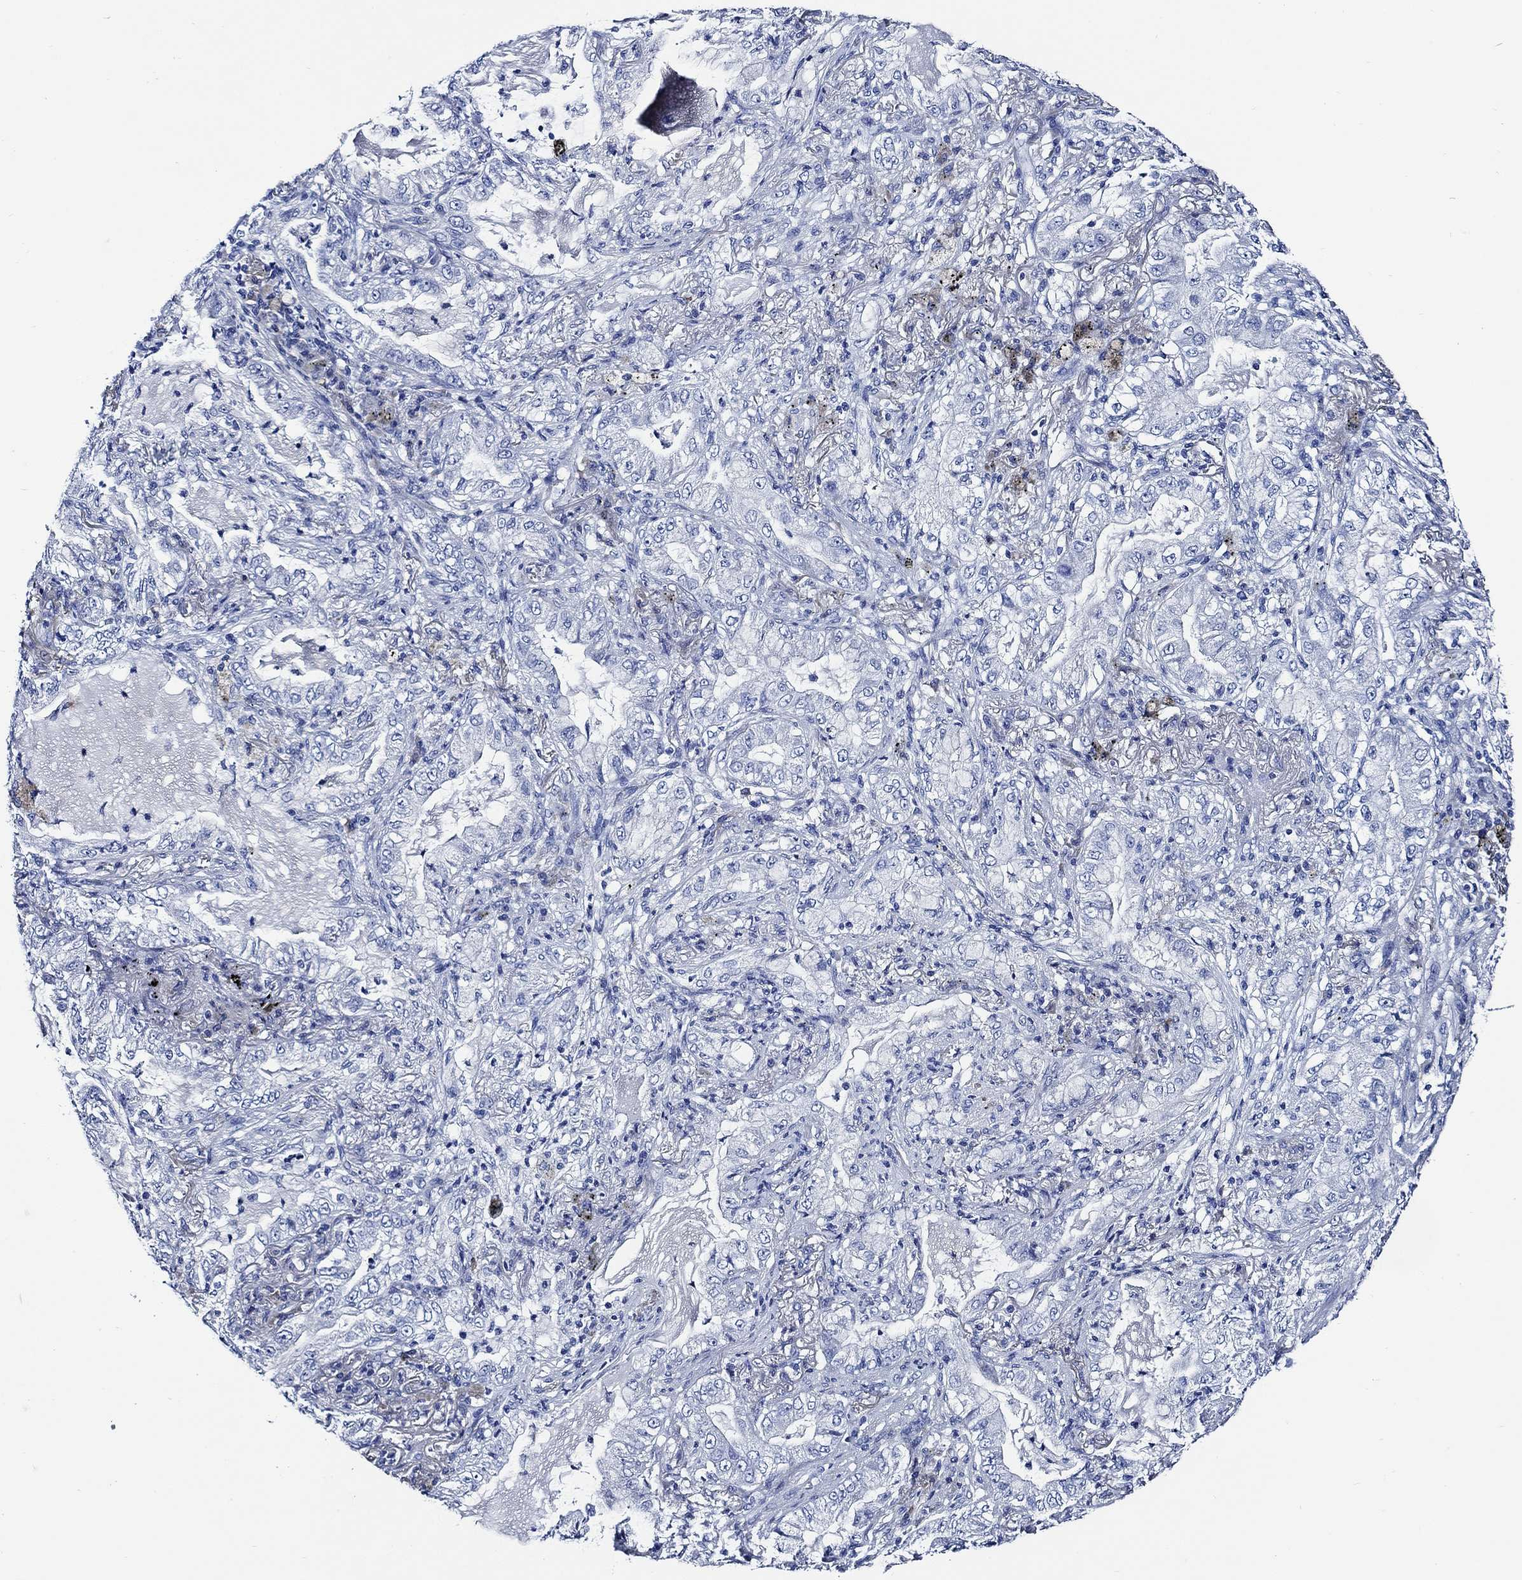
{"staining": {"intensity": "negative", "quantity": "none", "location": "none"}, "tissue": "lung cancer", "cell_type": "Tumor cells", "image_type": "cancer", "snomed": [{"axis": "morphology", "description": "Adenocarcinoma, NOS"}, {"axis": "topography", "description": "Lung"}], "caption": "Histopathology image shows no protein expression in tumor cells of lung cancer (adenocarcinoma) tissue.", "gene": "WDR62", "patient": {"sex": "female", "age": 73}}